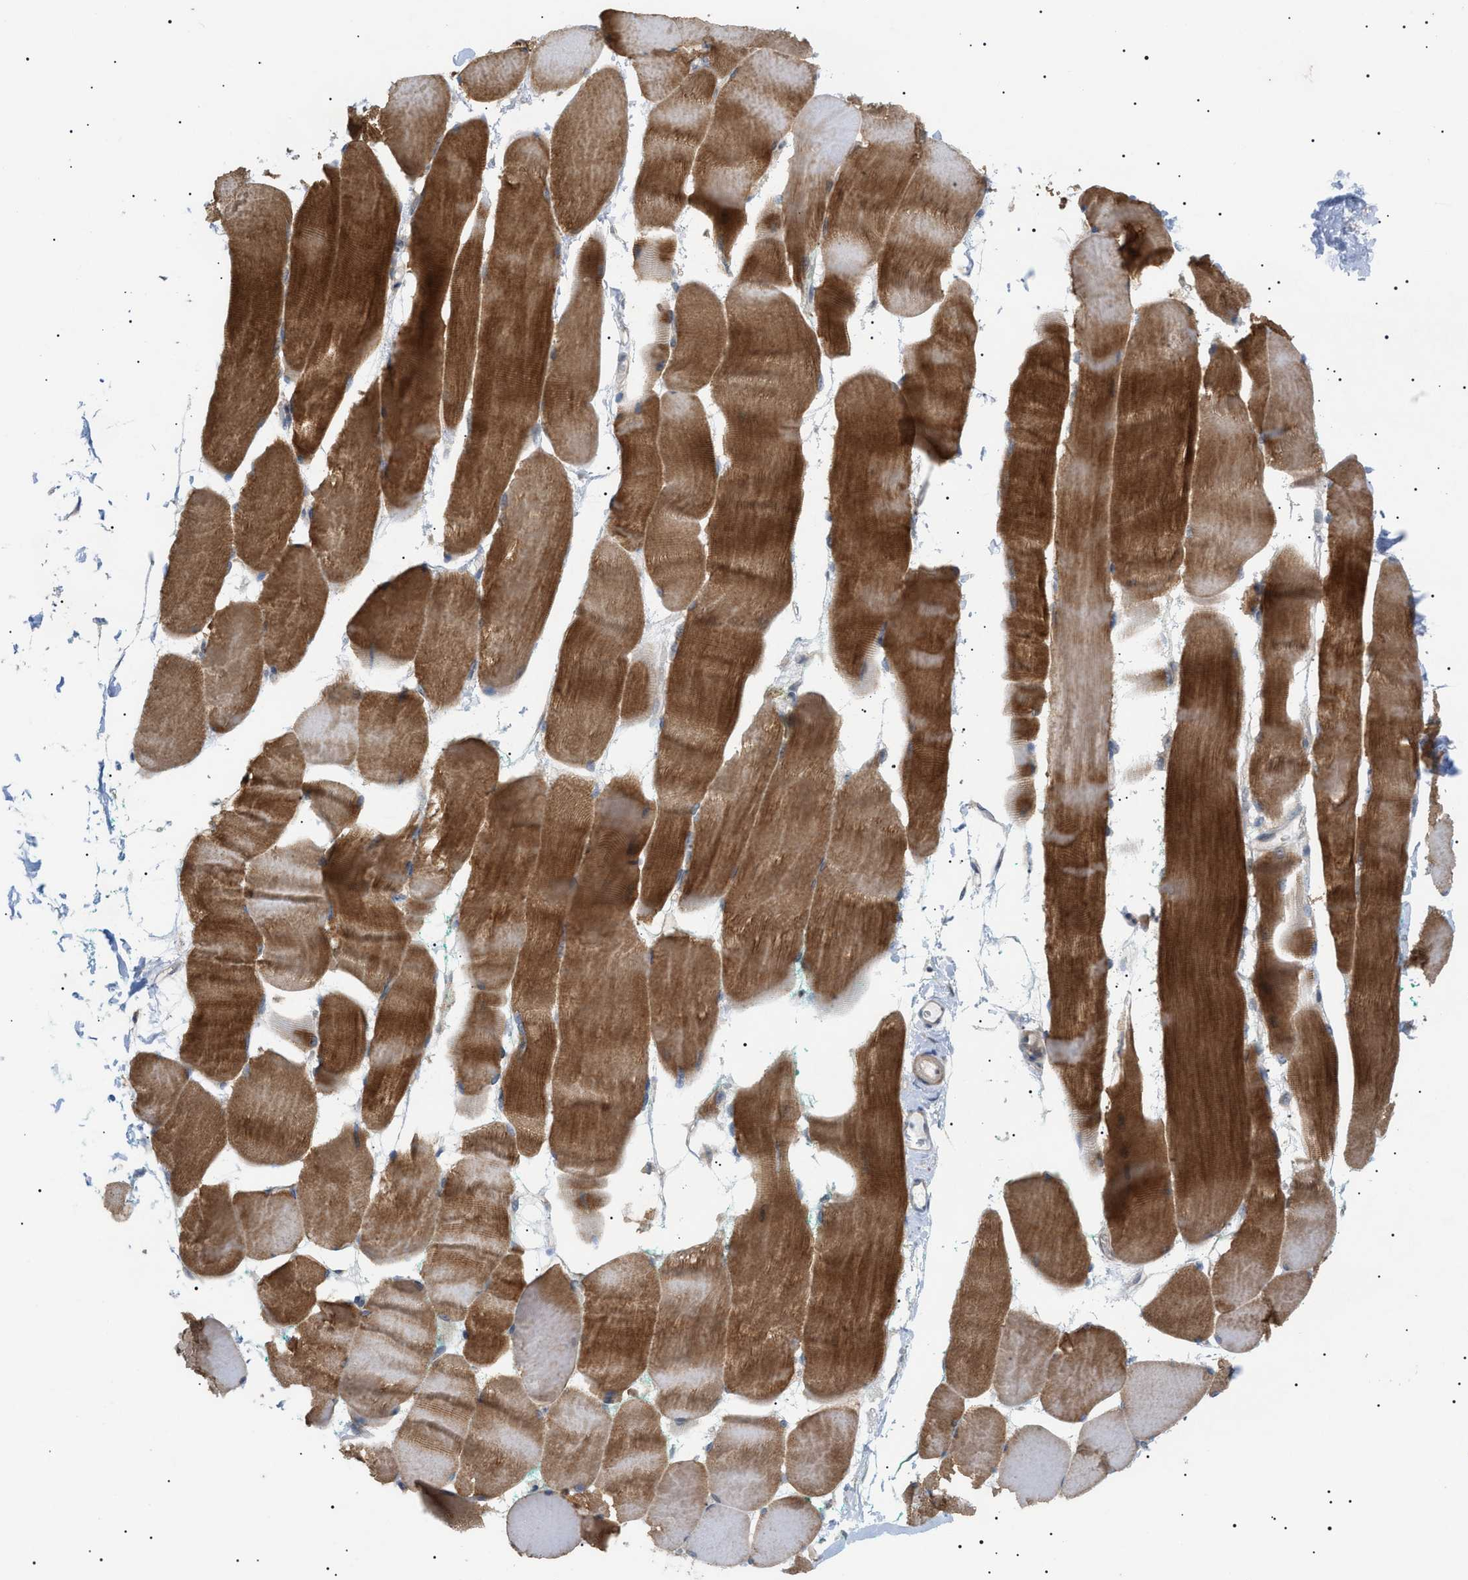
{"staining": {"intensity": "strong", "quantity": ">75%", "location": "cytoplasmic/membranous"}, "tissue": "skeletal muscle", "cell_type": "Myocytes", "image_type": "normal", "snomed": [{"axis": "morphology", "description": "Normal tissue, NOS"}, {"axis": "morphology", "description": "Squamous cell carcinoma, NOS"}, {"axis": "topography", "description": "Skeletal muscle"}], "caption": "IHC photomicrograph of normal skeletal muscle: skeletal muscle stained using immunohistochemistry displays high levels of strong protein expression localized specifically in the cytoplasmic/membranous of myocytes, appearing as a cytoplasmic/membranous brown color.", "gene": "IRS2", "patient": {"sex": "male", "age": 51}}